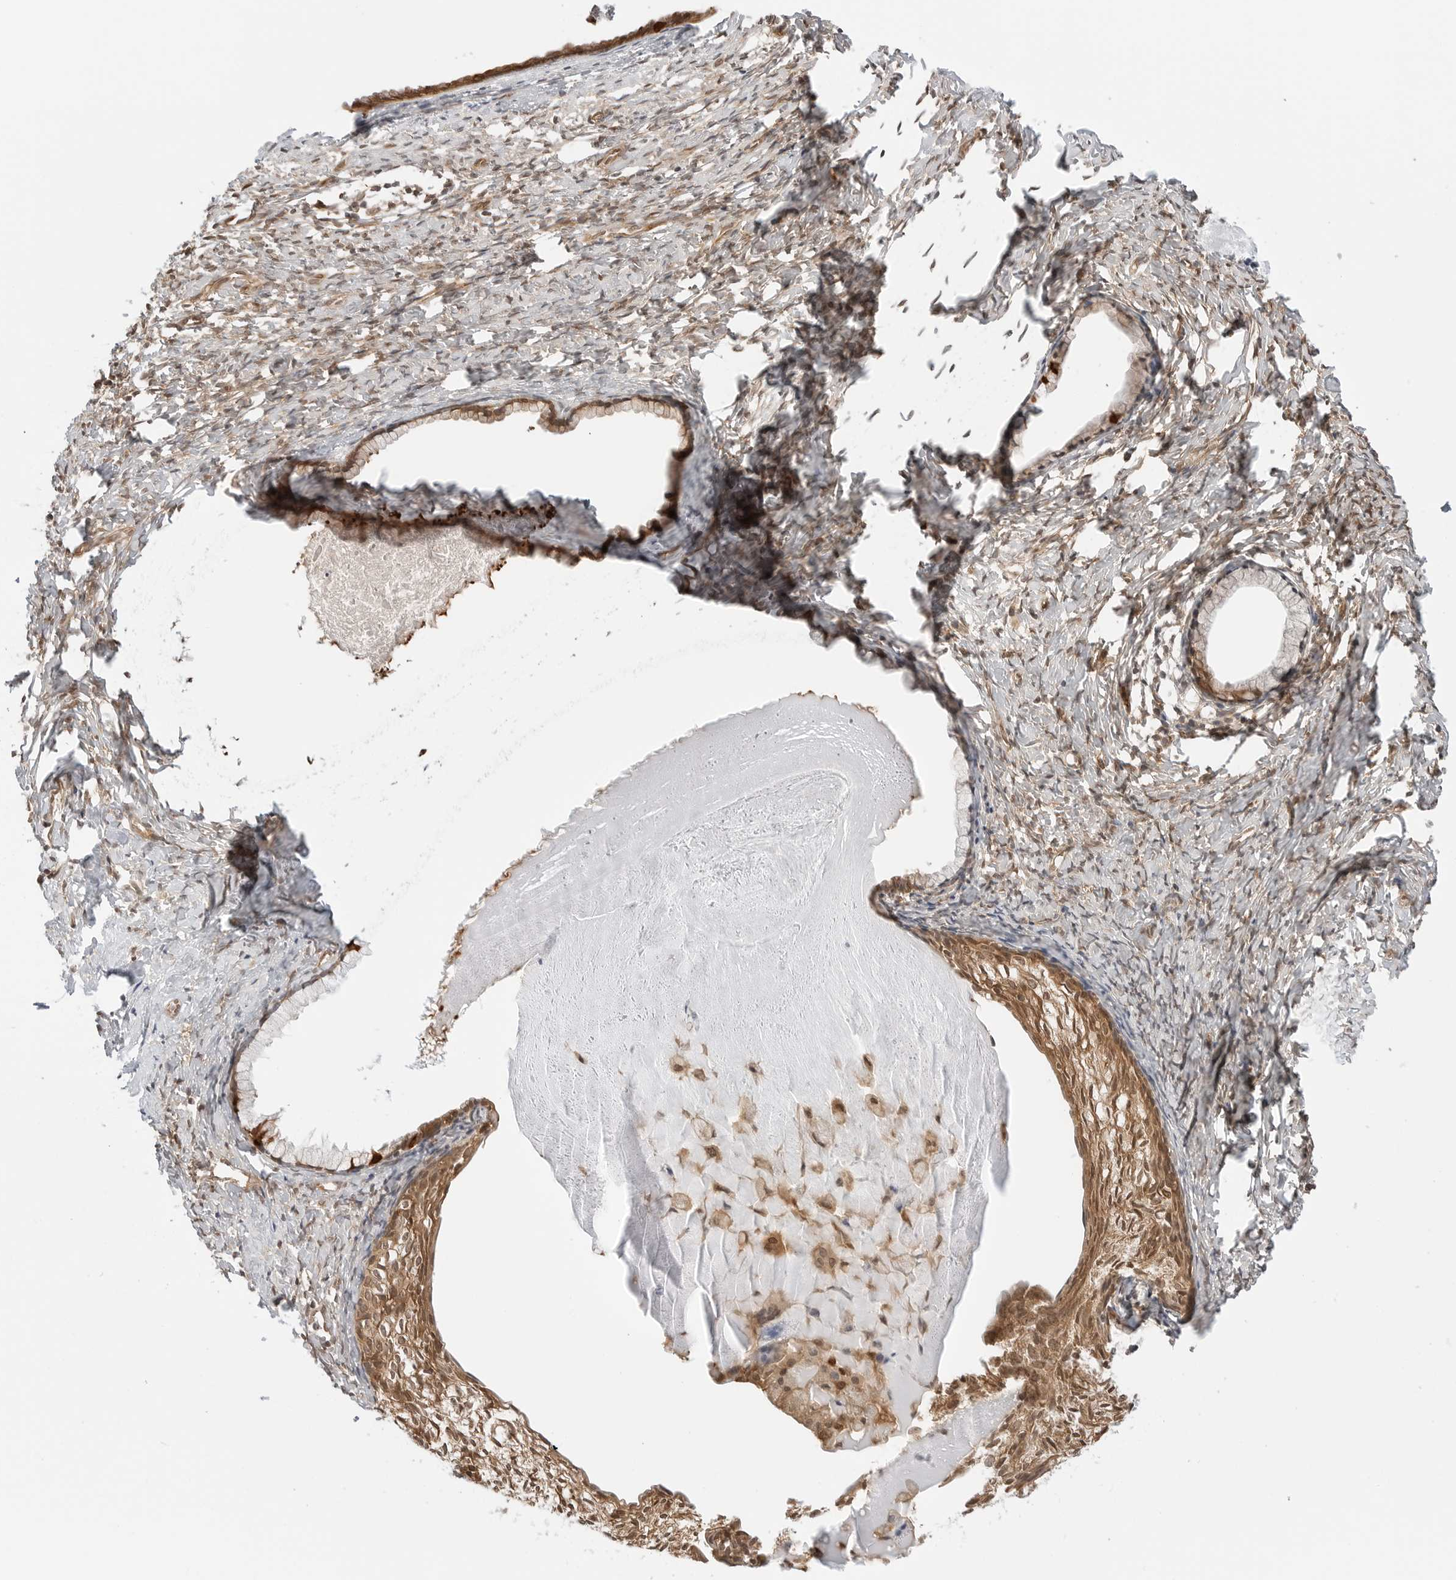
{"staining": {"intensity": "strong", "quantity": ">75%", "location": "cytoplasmic/membranous"}, "tissue": "cervix", "cell_type": "Glandular cells", "image_type": "normal", "snomed": [{"axis": "morphology", "description": "Normal tissue, NOS"}, {"axis": "topography", "description": "Cervix"}], "caption": "IHC of benign human cervix demonstrates high levels of strong cytoplasmic/membranous positivity in about >75% of glandular cells. IHC stains the protein in brown and the nuclei are stained blue.", "gene": "NUDC", "patient": {"sex": "female", "age": 75}}